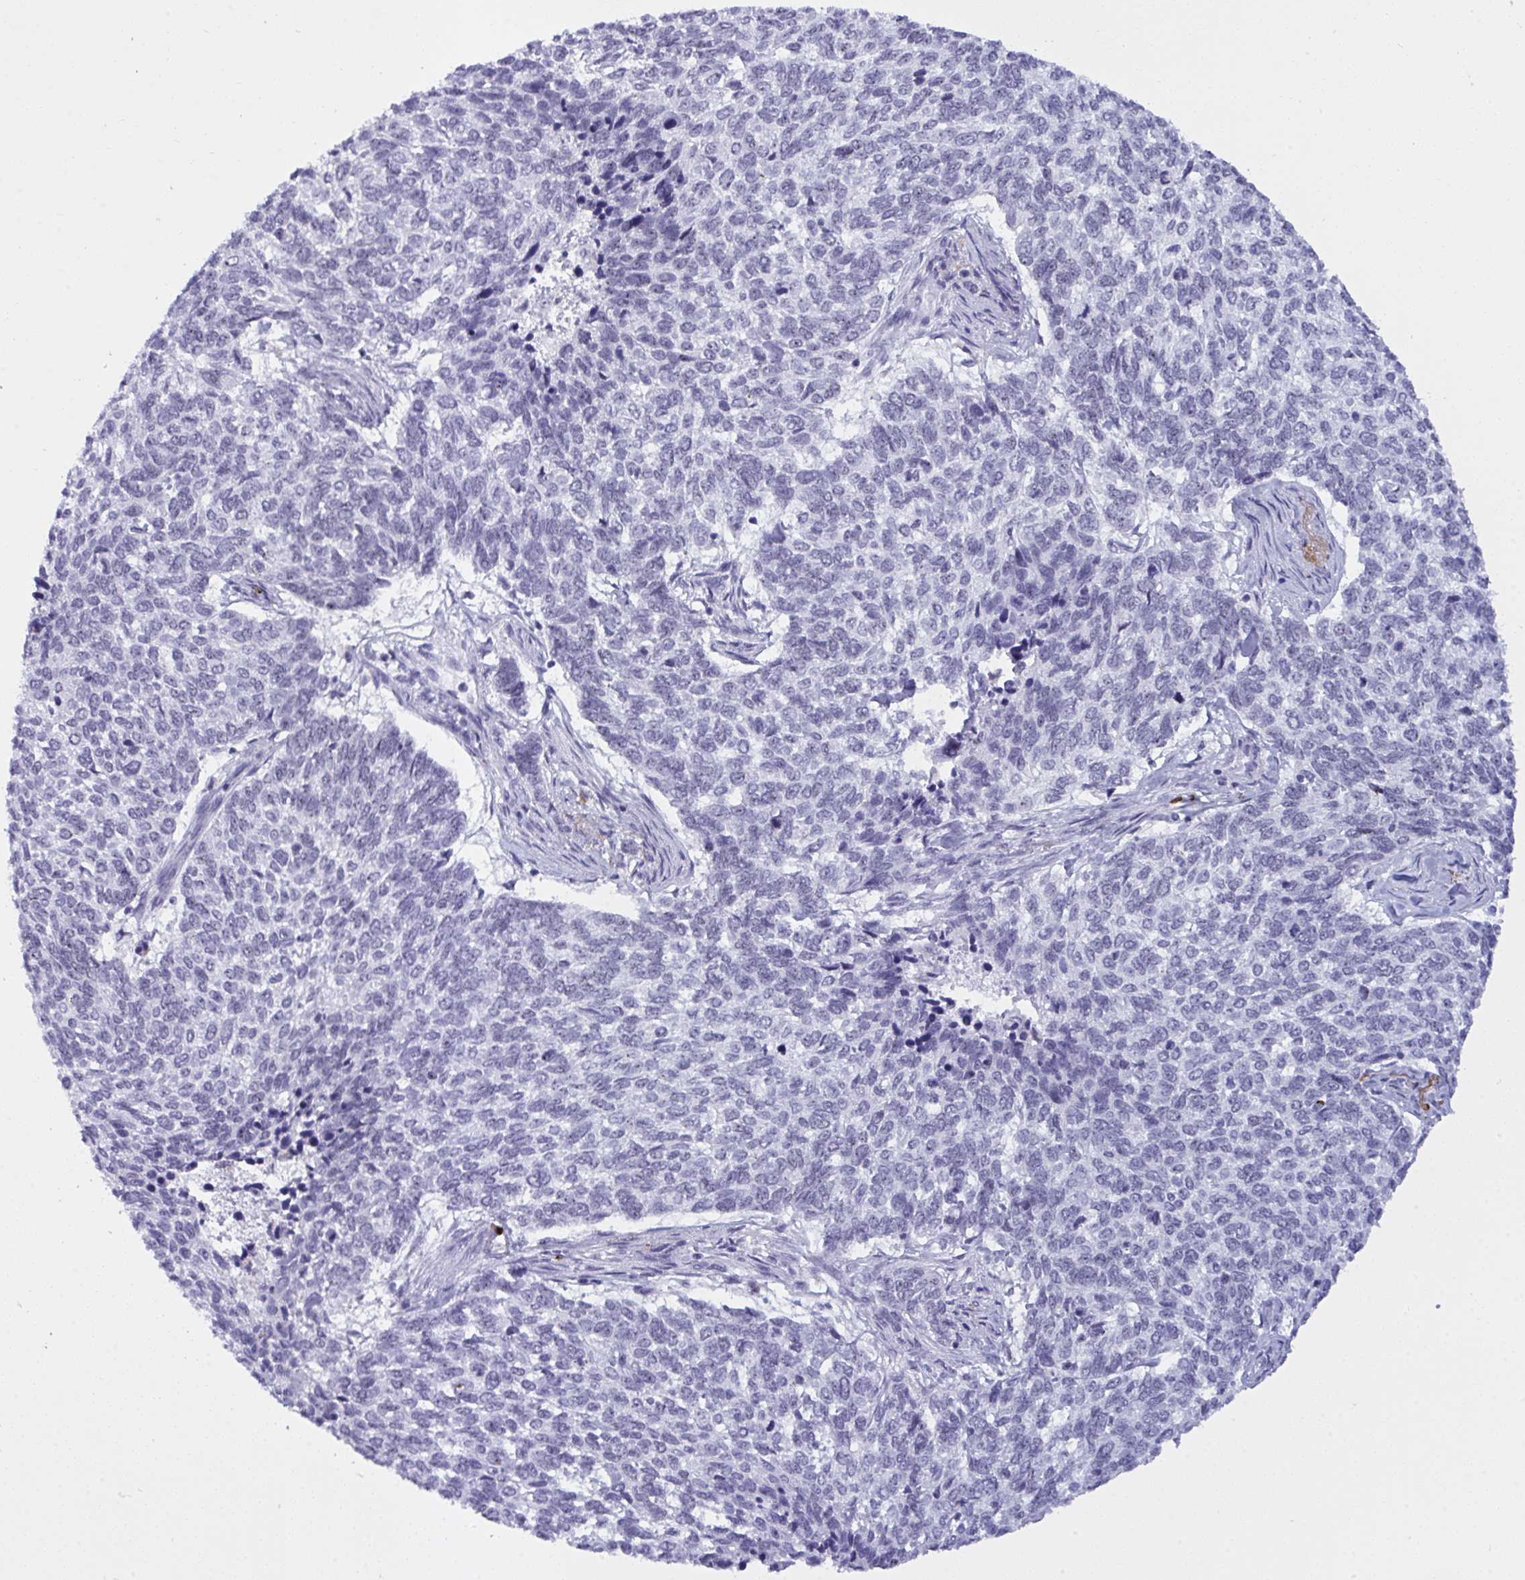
{"staining": {"intensity": "negative", "quantity": "none", "location": "none"}, "tissue": "skin cancer", "cell_type": "Tumor cells", "image_type": "cancer", "snomed": [{"axis": "morphology", "description": "Basal cell carcinoma"}, {"axis": "topography", "description": "Skin"}], "caption": "A high-resolution image shows IHC staining of basal cell carcinoma (skin), which reveals no significant expression in tumor cells.", "gene": "ELN", "patient": {"sex": "female", "age": 65}}